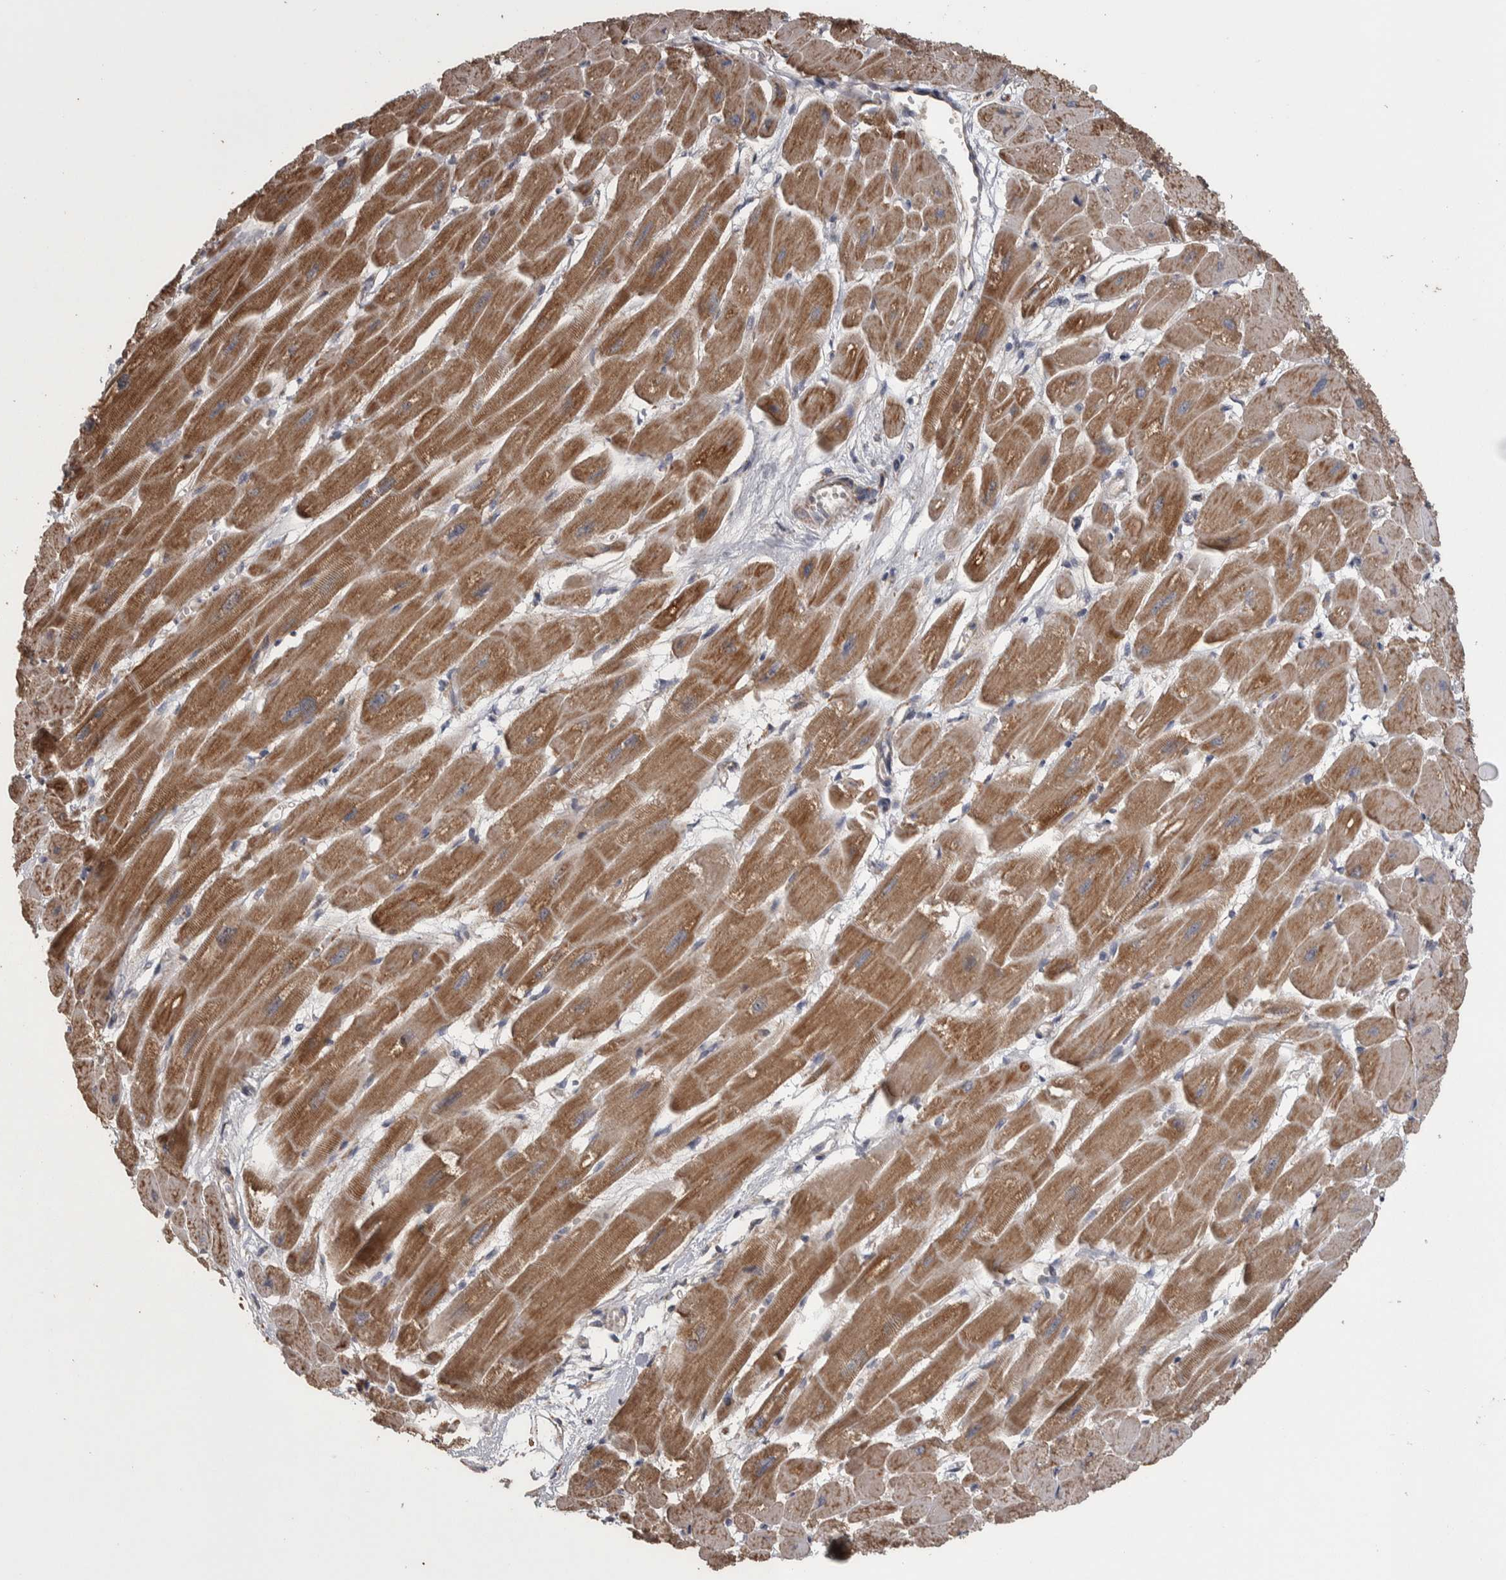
{"staining": {"intensity": "moderate", "quantity": ">75%", "location": "cytoplasmic/membranous"}, "tissue": "heart muscle", "cell_type": "Cardiomyocytes", "image_type": "normal", "snomed": [{"axis": "morphology", "description": "Normal tissue, NOS"}, {"axis": "topography", "description": "Heart"}], "caption": "The photomicrograph displays staining of unremarkable heart muscle, revealing moderate cytoplasmic/membranous protein staining (brown color) within cardiomyocytes.", "gene": "SCO1", "patient": {"sex": "female", "age": 54}}